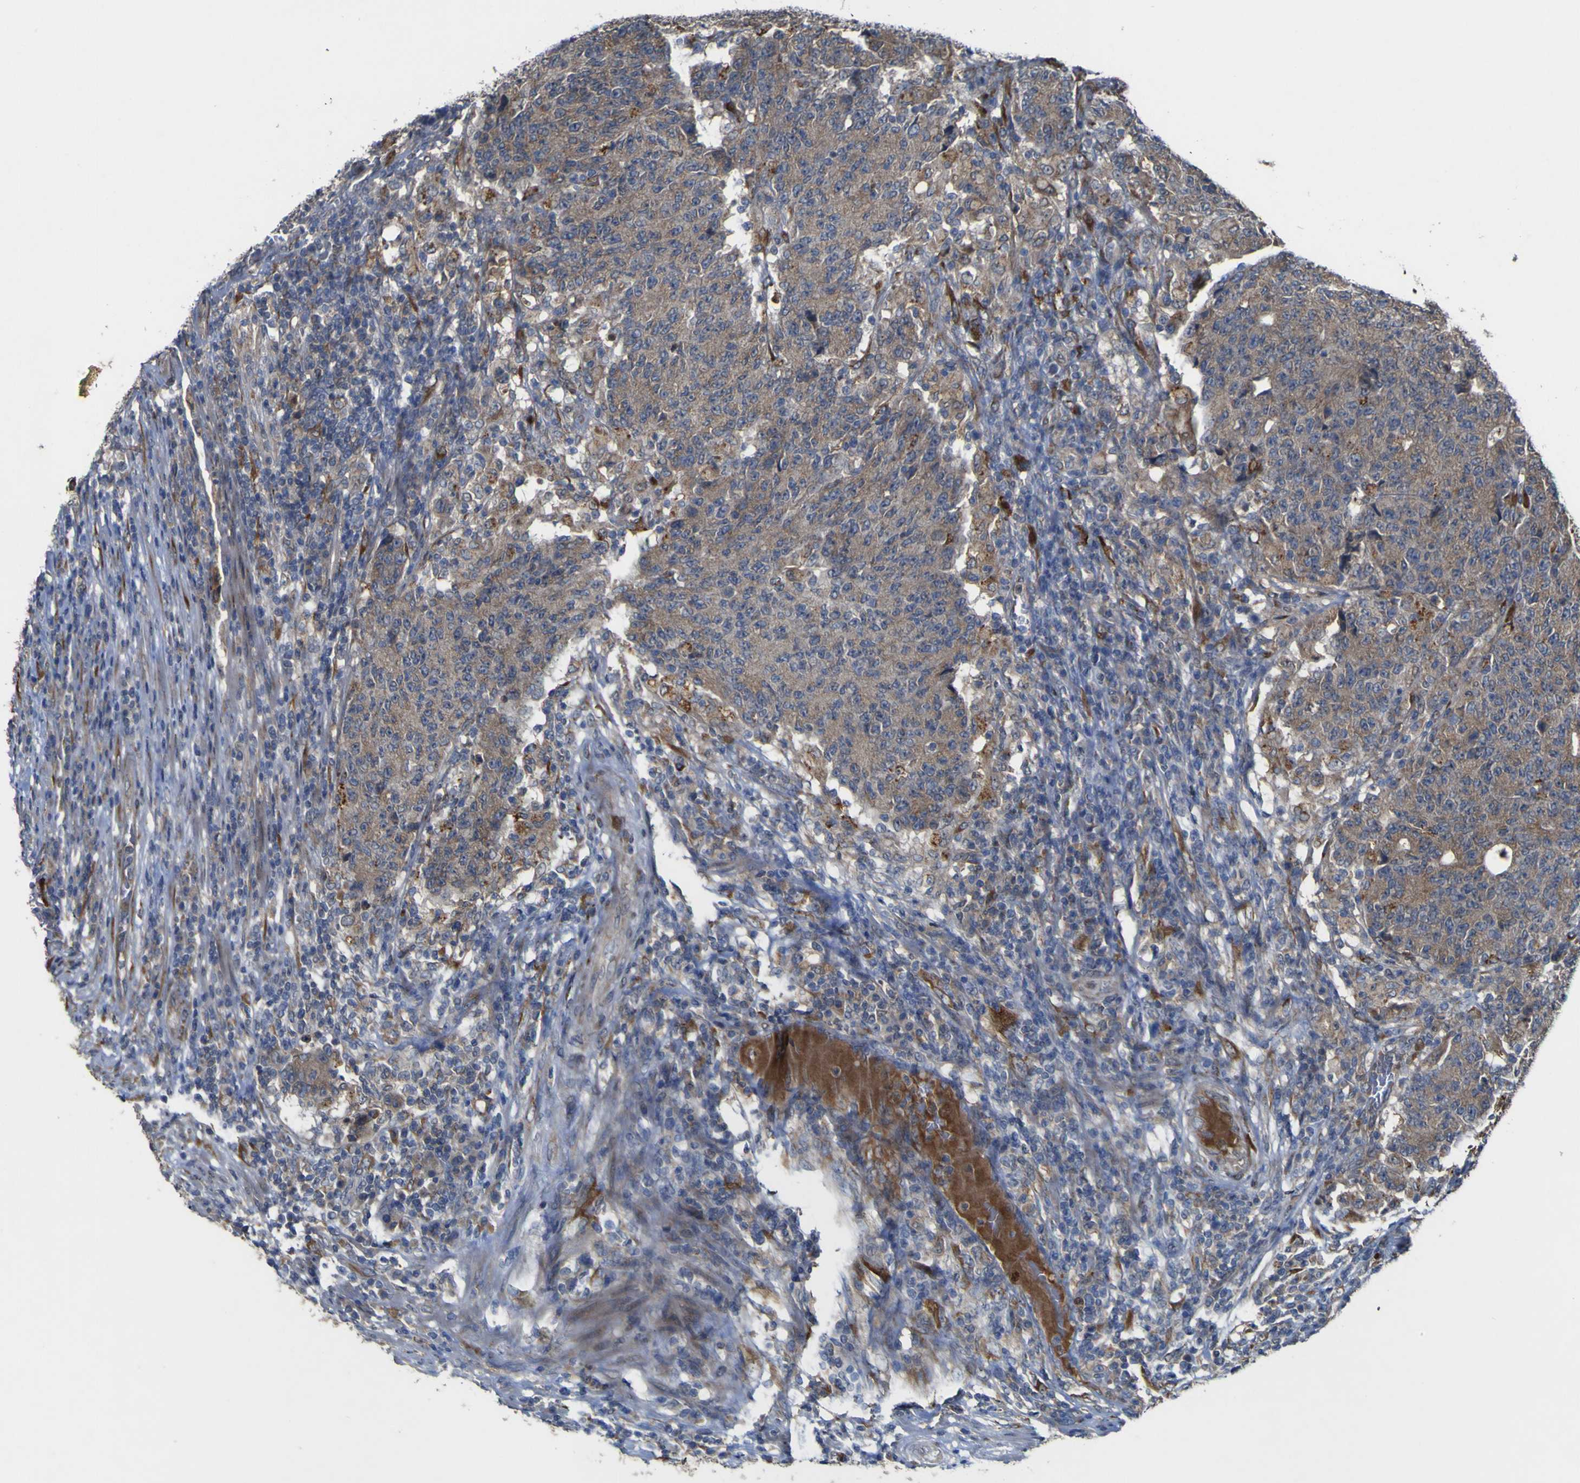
{"staining": {"intensity": "weak", "quantity": ">75%", "location": "cytoplasmic/membranous"}, "tissue": "colorectal cancer", "cell_type": "Tumor cells", "image_type": "cancer", "snomed": [{"axis": "morphology", "description": "Normal tissue, NOS"}, {"axis": "morphology", "description": "Adenocarcinoma, NOS"}, {"axis": "topography", "description": "Colon"}], "caption": "DAB (3,3'-diaminobenzidine) immunohistochemical staining of colorectal adenocarcinoma exhibits weak cytoplasmic/membranous protein staining in approximately >75% of tumor cells.", "gene": "IRAK2", "patient": {"sex": "female", "age": 75}}